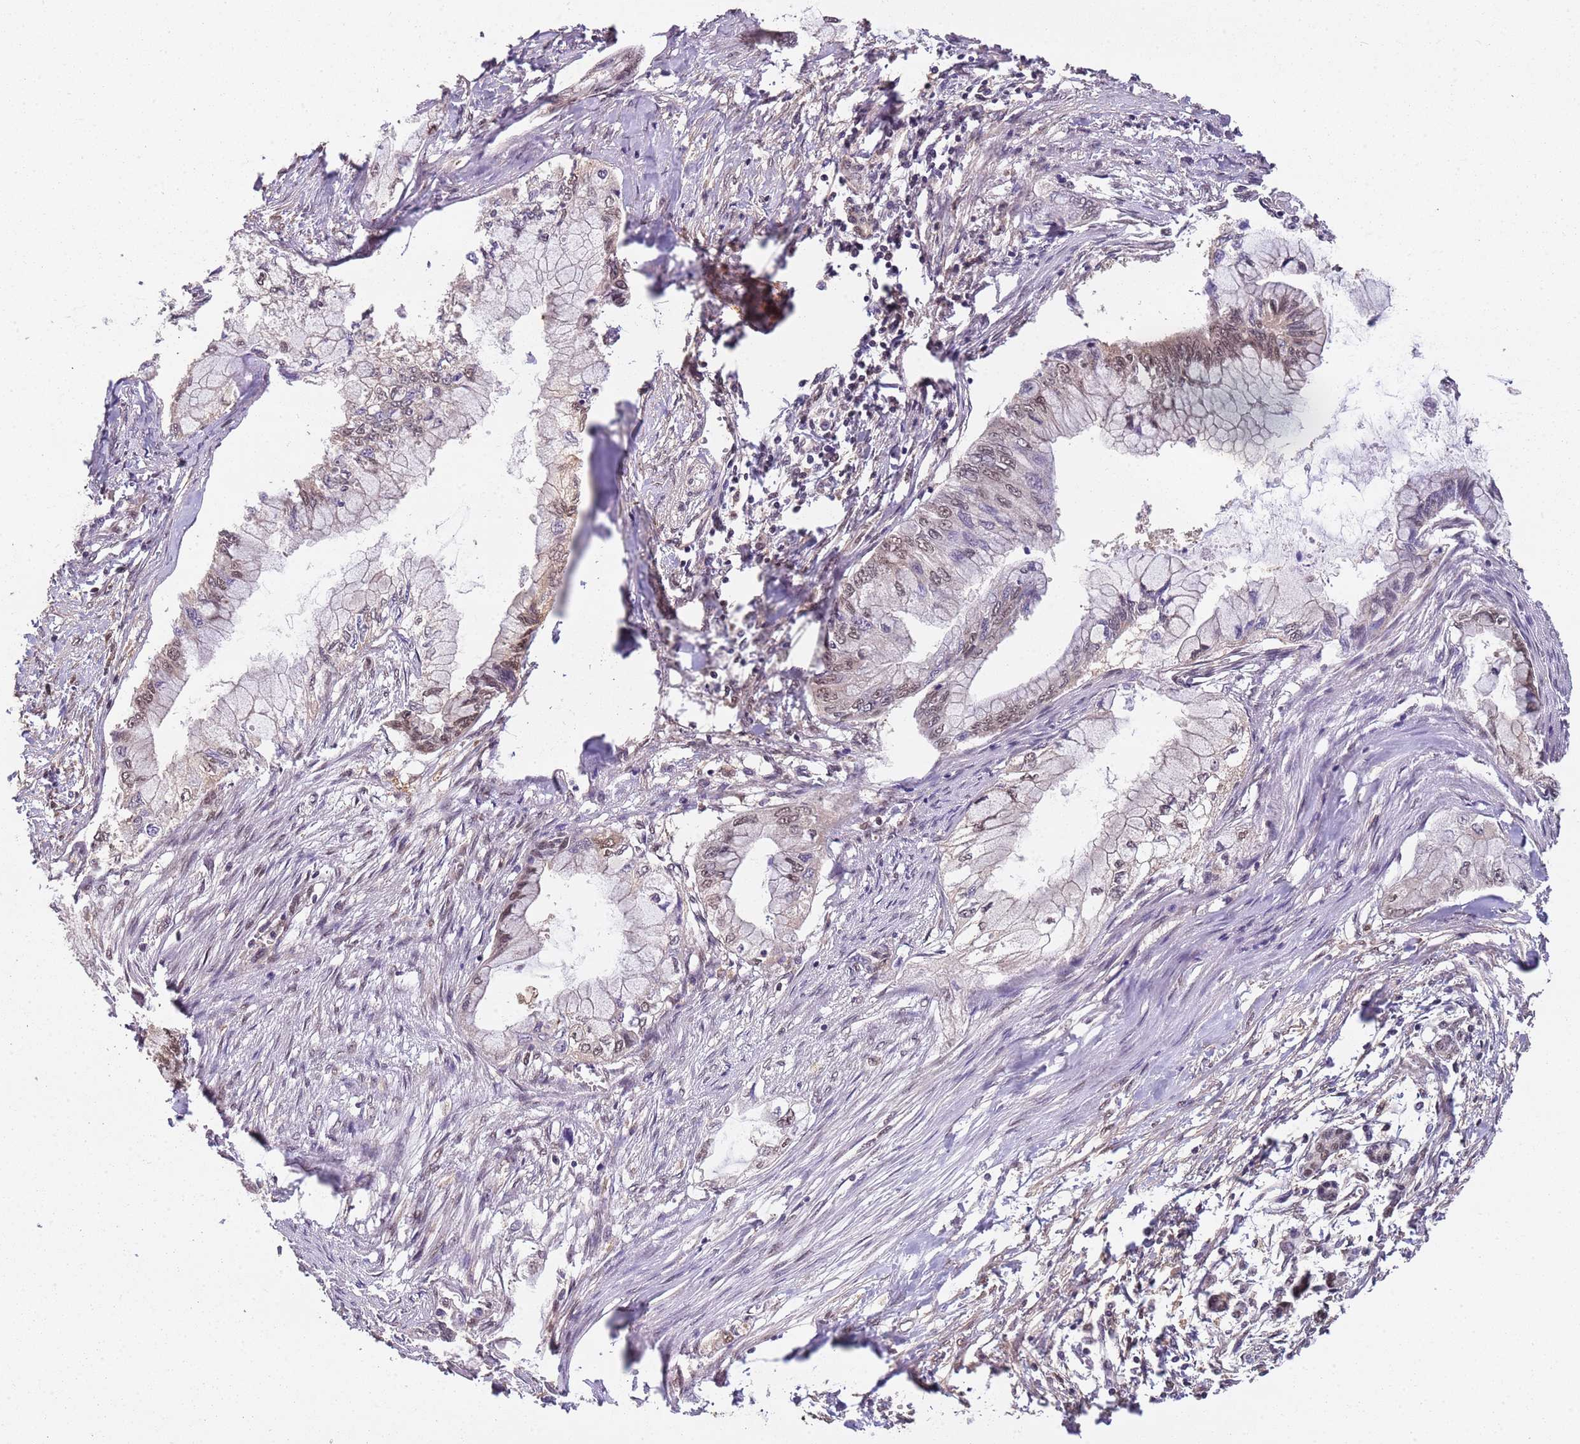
{"staining": {"intensity": "moderate", "quantity": ">75%", "location": "nuclear"}, "tissue": "pancreatic cancer", "cell_type": "Tumor cells", "image_type": "cancer", "snomed": [{"axis": "morphology", "description": "Adenocarcinoma, NOS"}, {"axis": "topography", "description": "Pancreas"}], "caption": "IHC (DAB (3,3'-diaminobenzidine)) staining of human pancreatic adenocarcinoma reveals moderate nuclear protein positivity in approximately >75% of tumor cells.", "gene": "PGLS", "patient": {"sex": "male", "age": 48}}